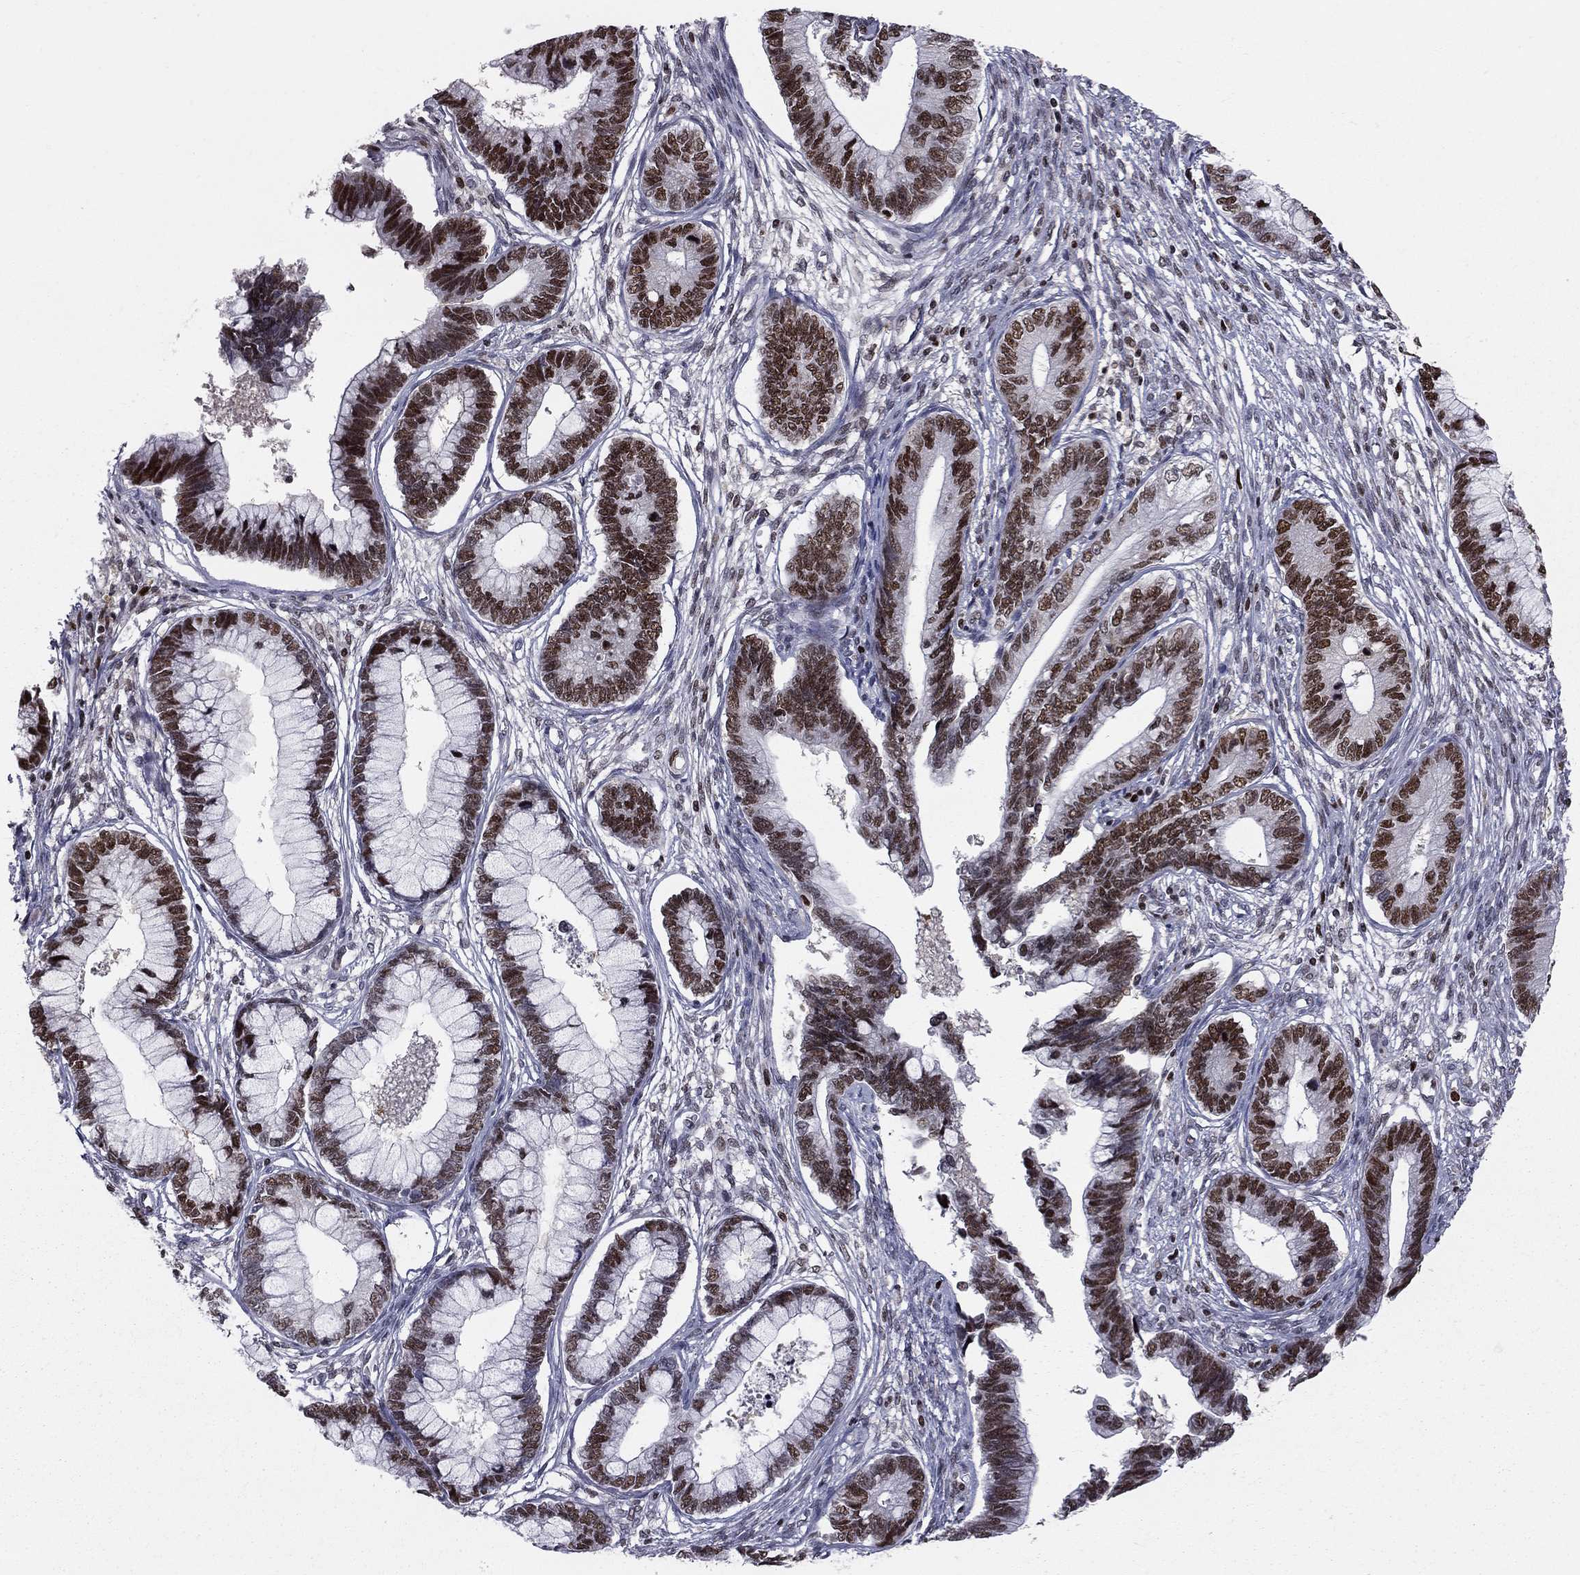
{"staining": {"intensity": "strong", "quantity": ">75%", "location": "nuclear"}, "tissue": "cervical cancer", "cell_type": "Tumor cells", "image_type": "cancer", "snomed": [{"axis": "morphology", "description": "Adenocarcinoma, NOS"}, {"axis": "topography", "description": "Cervix"}], "caption": "Immunohistochemistry (IHC) micrograph of cervical adenocarcinoma stained for a protein (brown), which displays high levels of strong nuclear positivity in approximately >75% of tumor cells.", "gene": "RNASEH2C", "patient": {"sex": "female", "age": 44}}